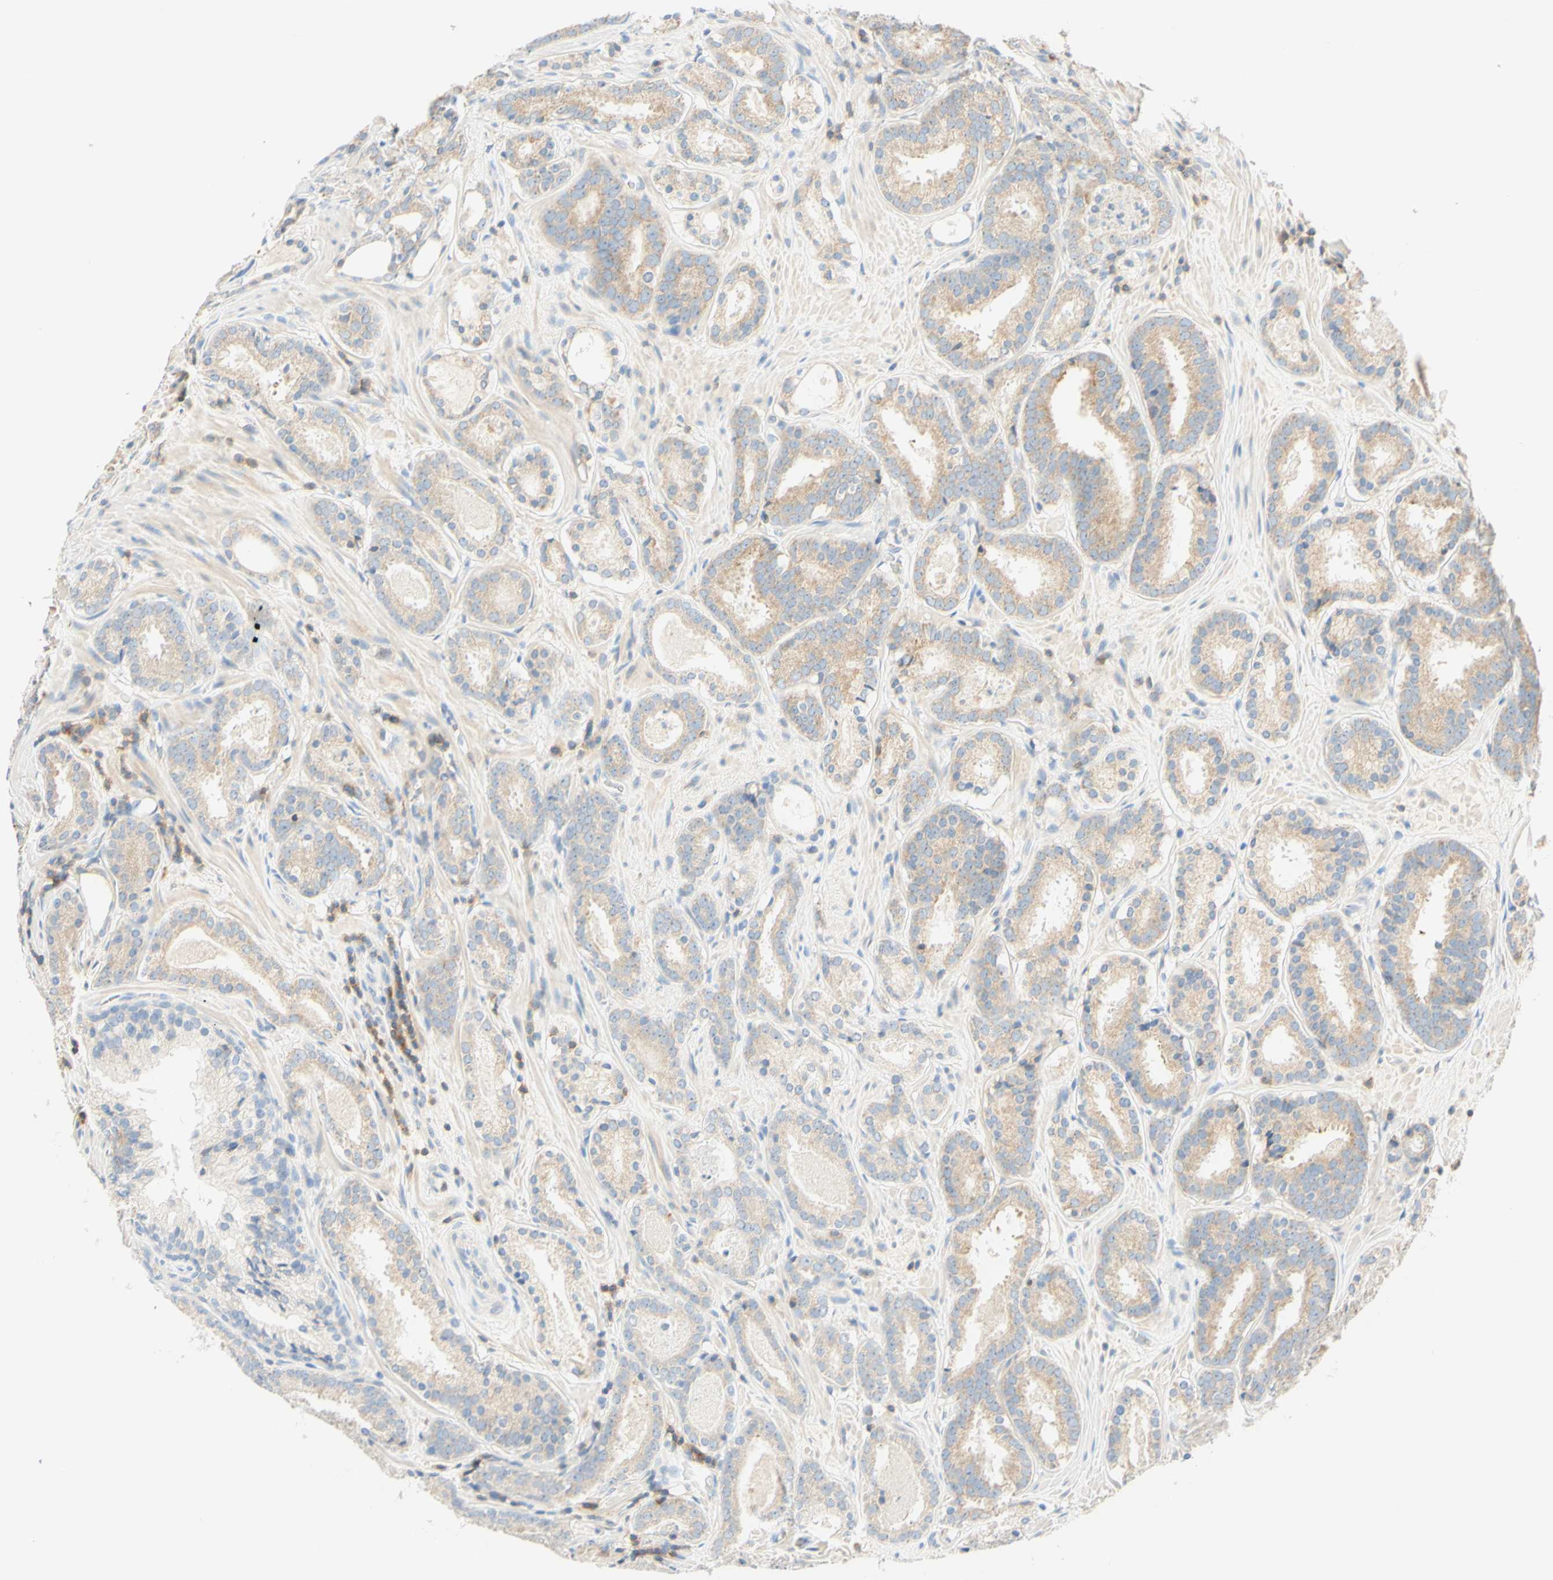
{"staining": {"intensity": "weak", "quantity": ">75%", "location": "cytoplasmic/membranous"}, "tissue": "prostate cancer", "cell_type": "Tumor cells", "image_type": "cancer", "snomed": [{"axis": "morphology", "description": "Adenocarcinoma, Low grade"}, {"axis": "topography", "description": "Prostate"}], "caption": "Immunohistochemistry (IHC) photomicrograph of prostate cancer stained for a protein (brown), which displays low levels of weak cytoplasmic/membranous staining in about >75% of tumor cells.", "gene": "LAT", "patient": {"sex": "male", "age": 69}}